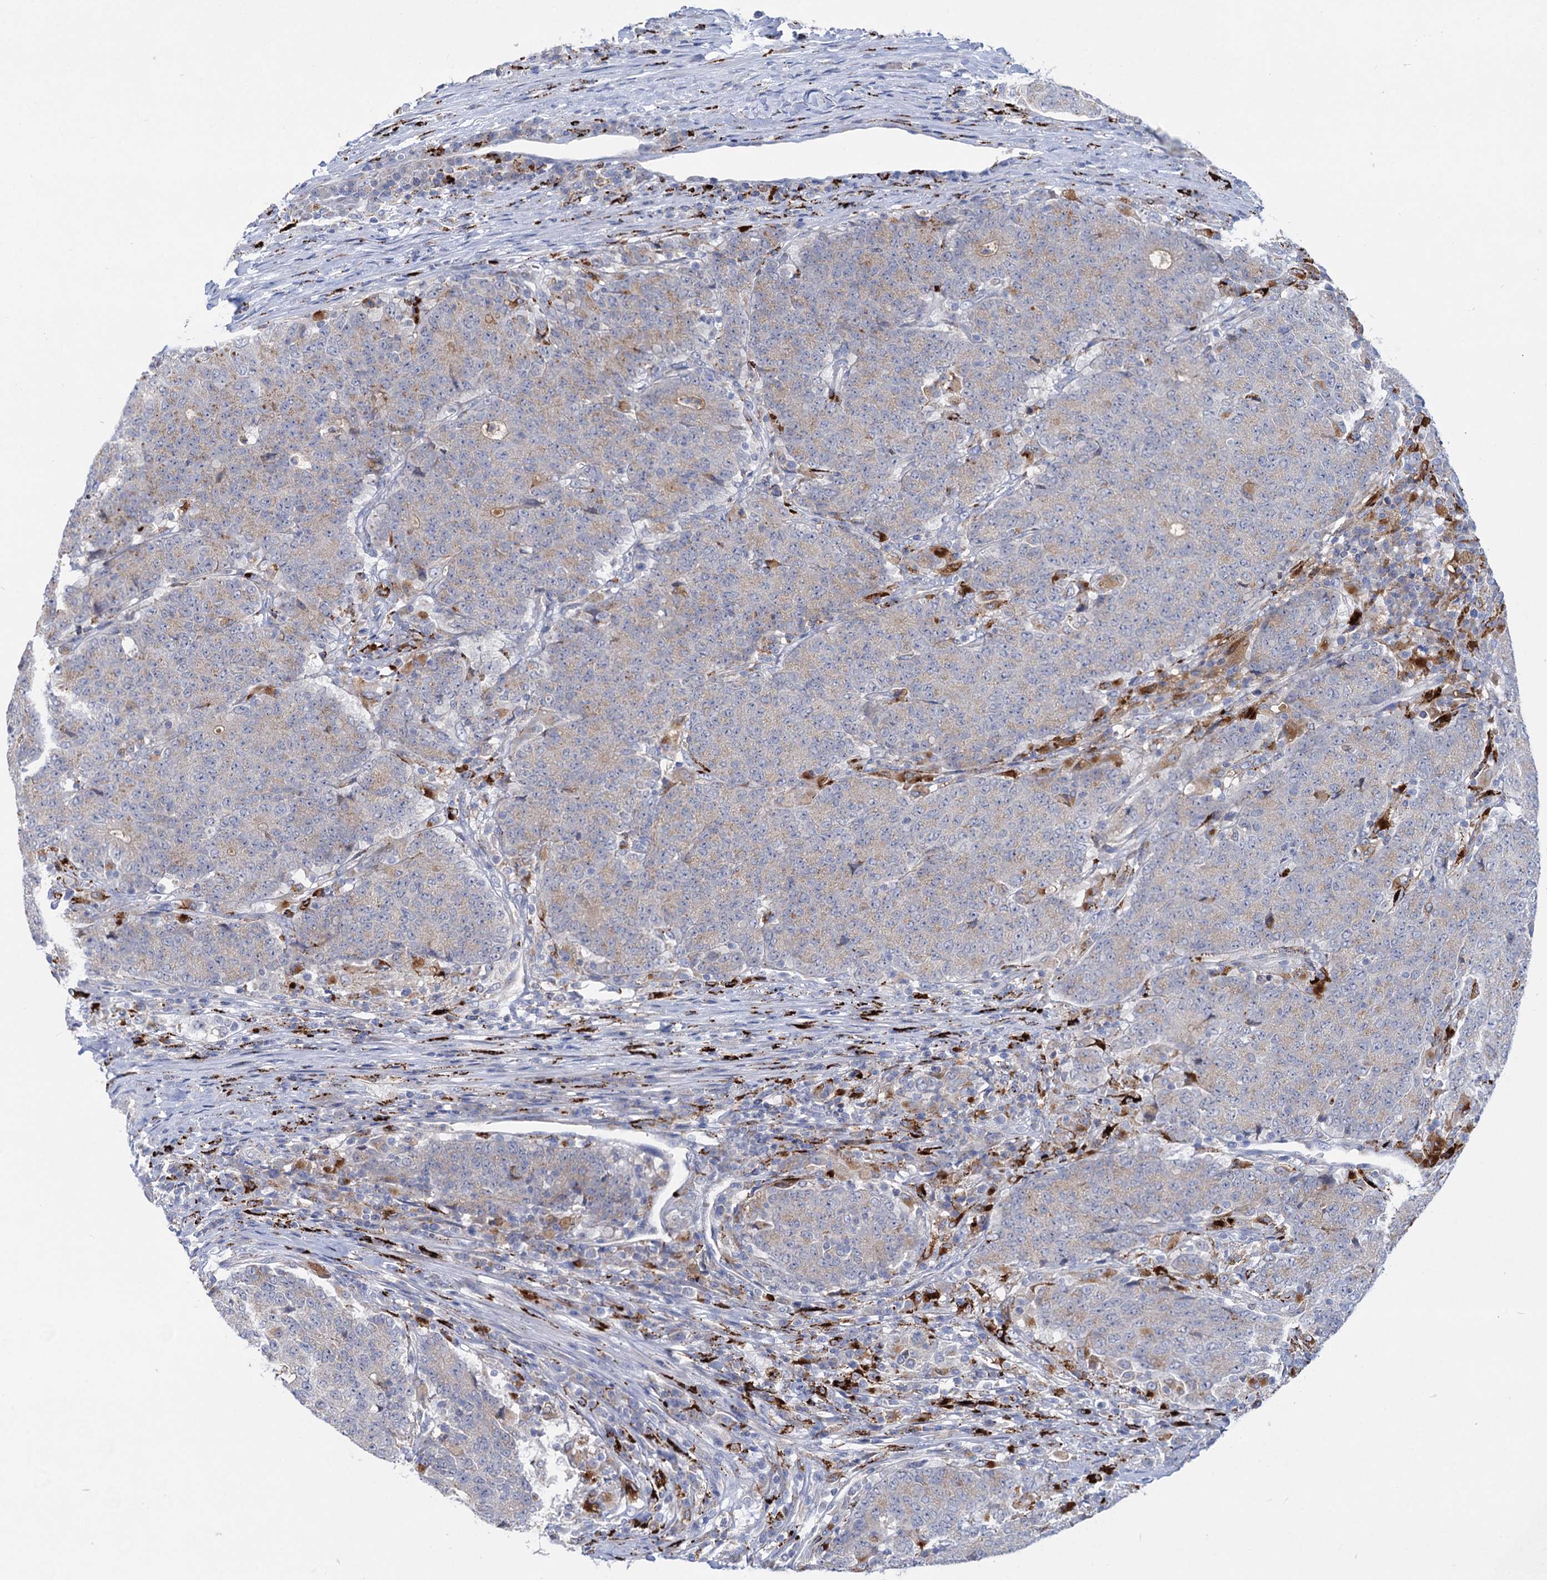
{"staining": {"intensity": "weak", "quantity": "25%-75%", "location": "cytoplasmic/membranous"}, "tissue": "colorectal cancer", "cell_type": "Tumor cells", "image_type": "cancer", "snomed": [{"axis": "morphology", "description": "Adenocarcinoma, NOS"}, {"axis": "topography", "description": "Colon"}], "caption": "Adenocarcinoma (colorectal) stained for a protein displays weak cytoplasmic/membranous positivity in tumor cells.", "gene": "ANKS3", "patient": {"sex": "female", "age": 75}}